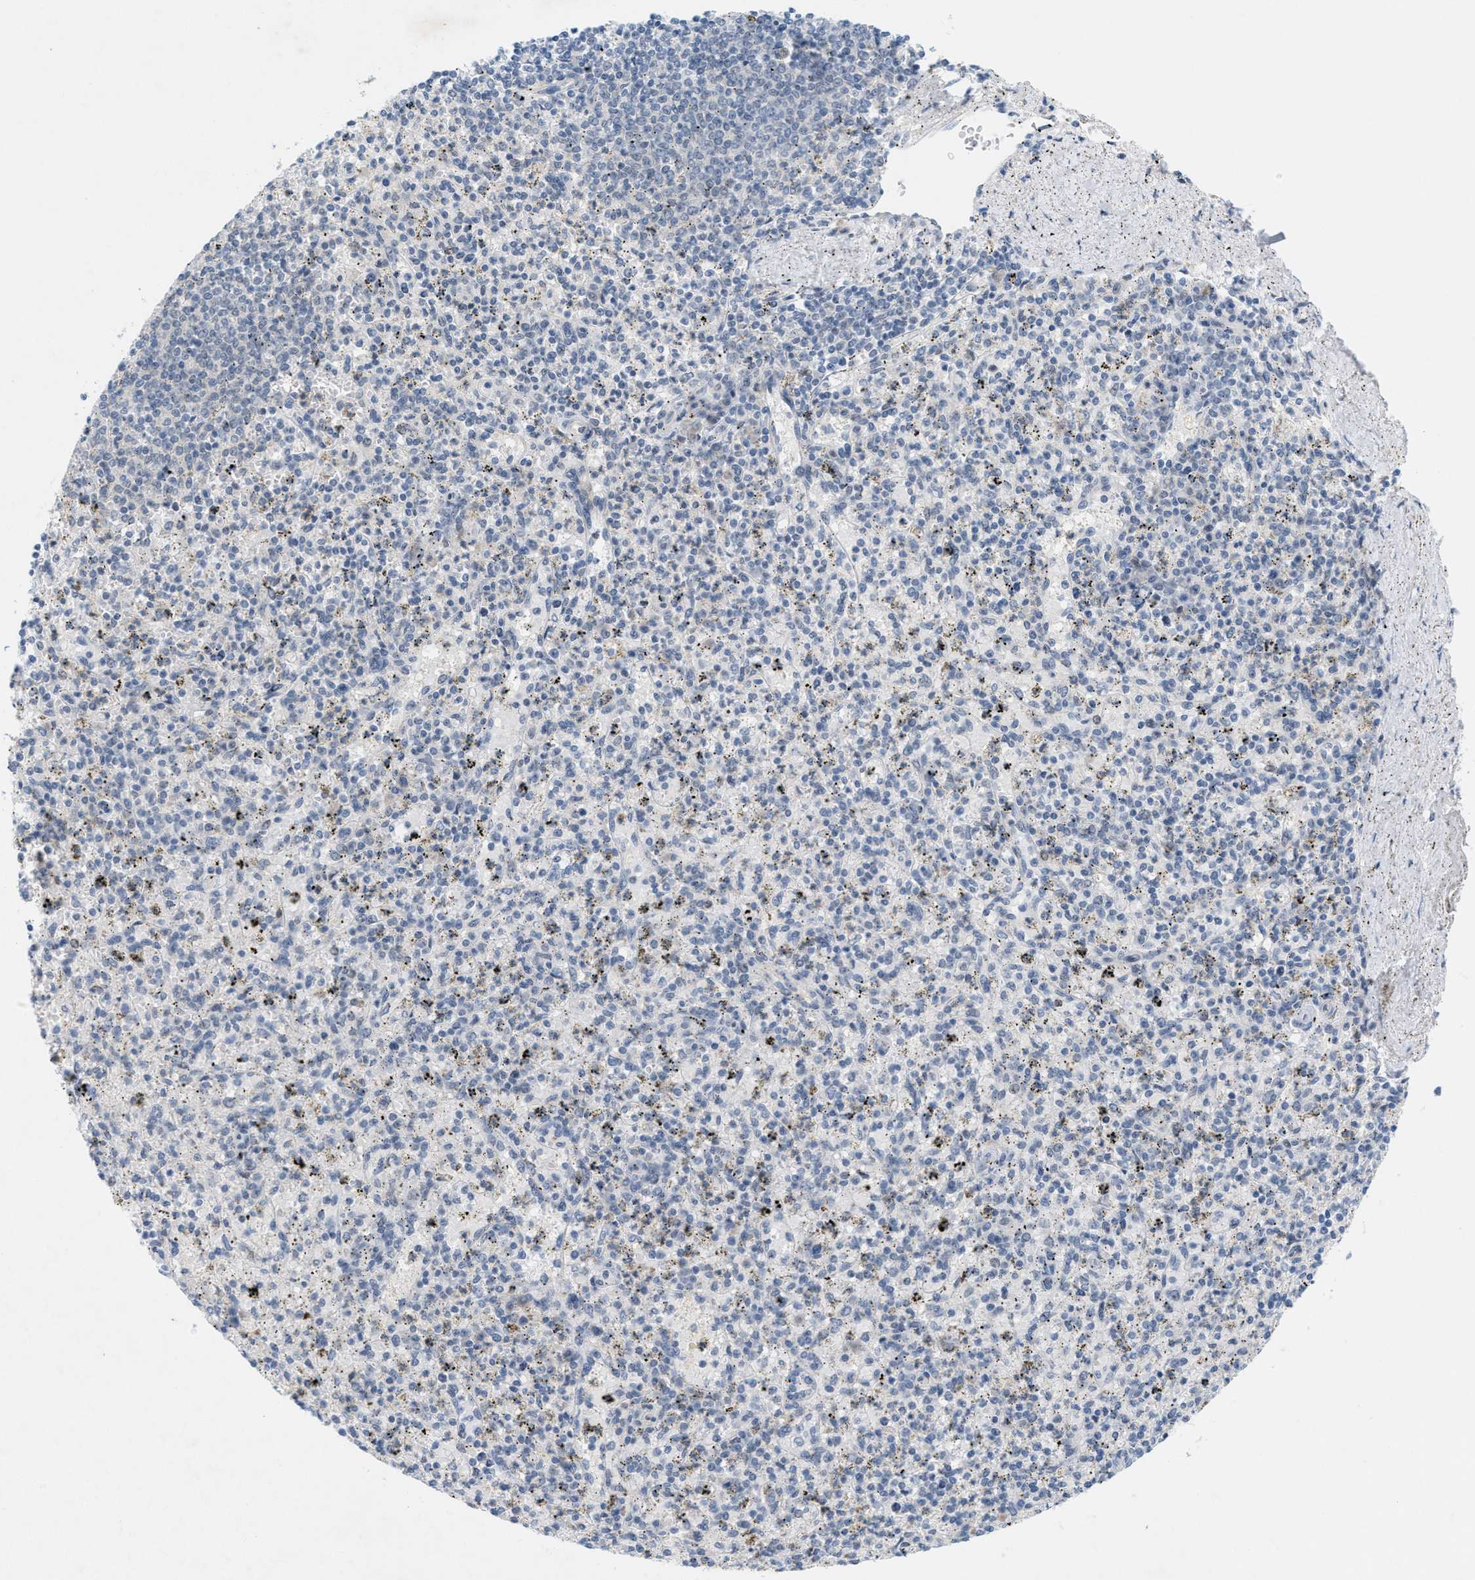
{"staining": {"intensity": "negative", "quantity": "none", "location": "none"}, "tissue": "spleen", "cell_type": "Cells in red pulp", "image_type": "normal", "snomed": [{"axis": "morphology", "description": "Normal tissue, NOS"}, {"axis": "topography", "description": "Spleen"}], "caption": "Spleen stained for a protein using immunohistochemistry (IHC) shows no staining cells in red pulp.", "gene": "WIPI2", "patient": {"sex": "male", "age": 72}}